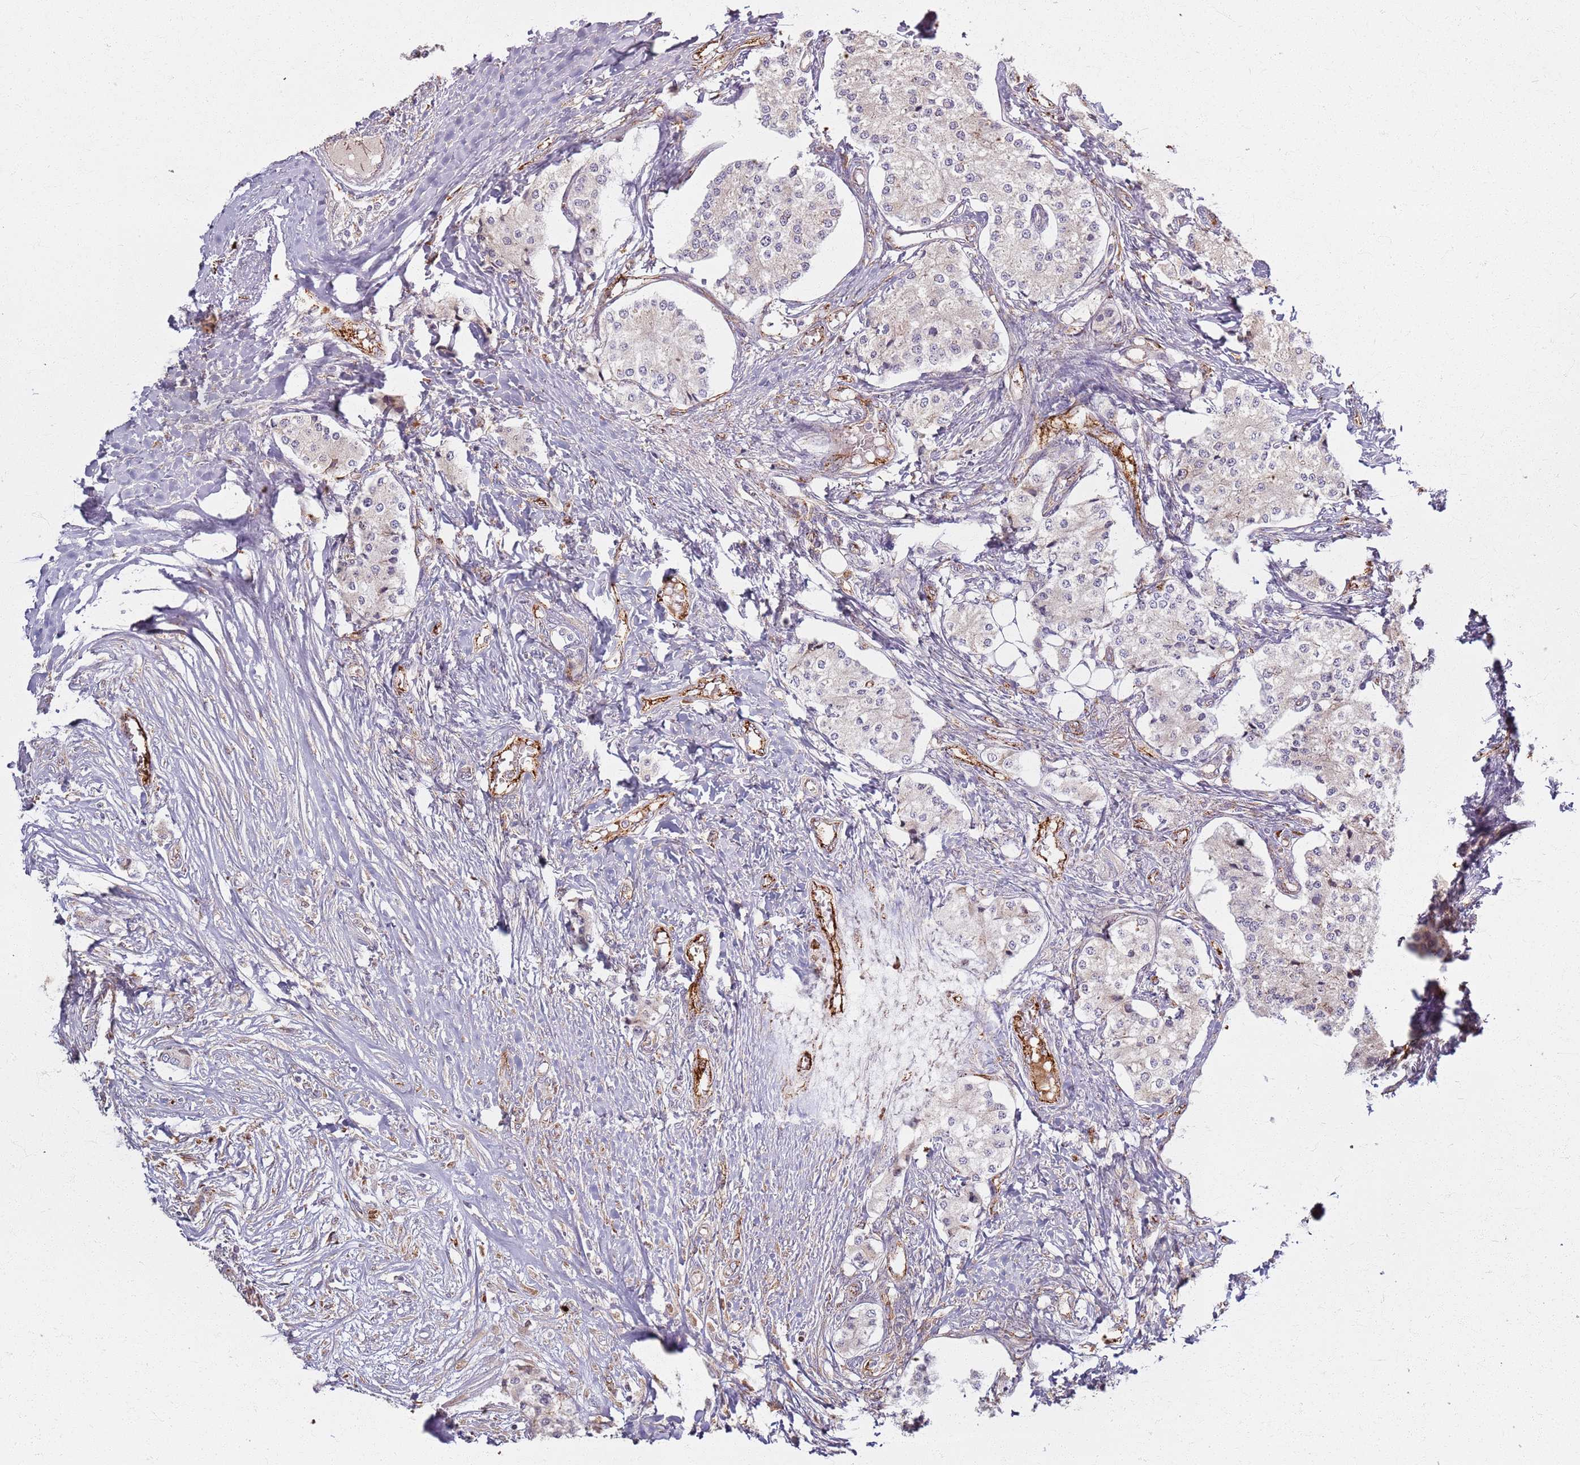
{"staining": {"intensity": "weak", "quantity": "<25%", "location": "cytoplasmic/membranous"}, "tissue": "carcinoid", "cell_type": "Tumor cells", "image_type": "cancer", "snomed": [{"axis": "morphology", "description": "Carcinoid, malignant, NOS"}, {"axis": "topography", "description": "Colon"}], "caption": "Carcinoid (malignant) was stained to show a protein in brown. There is no significant expression in tumor cells.", "gene": "KRI1", "patient": {"sex": "female", "age": 52}}